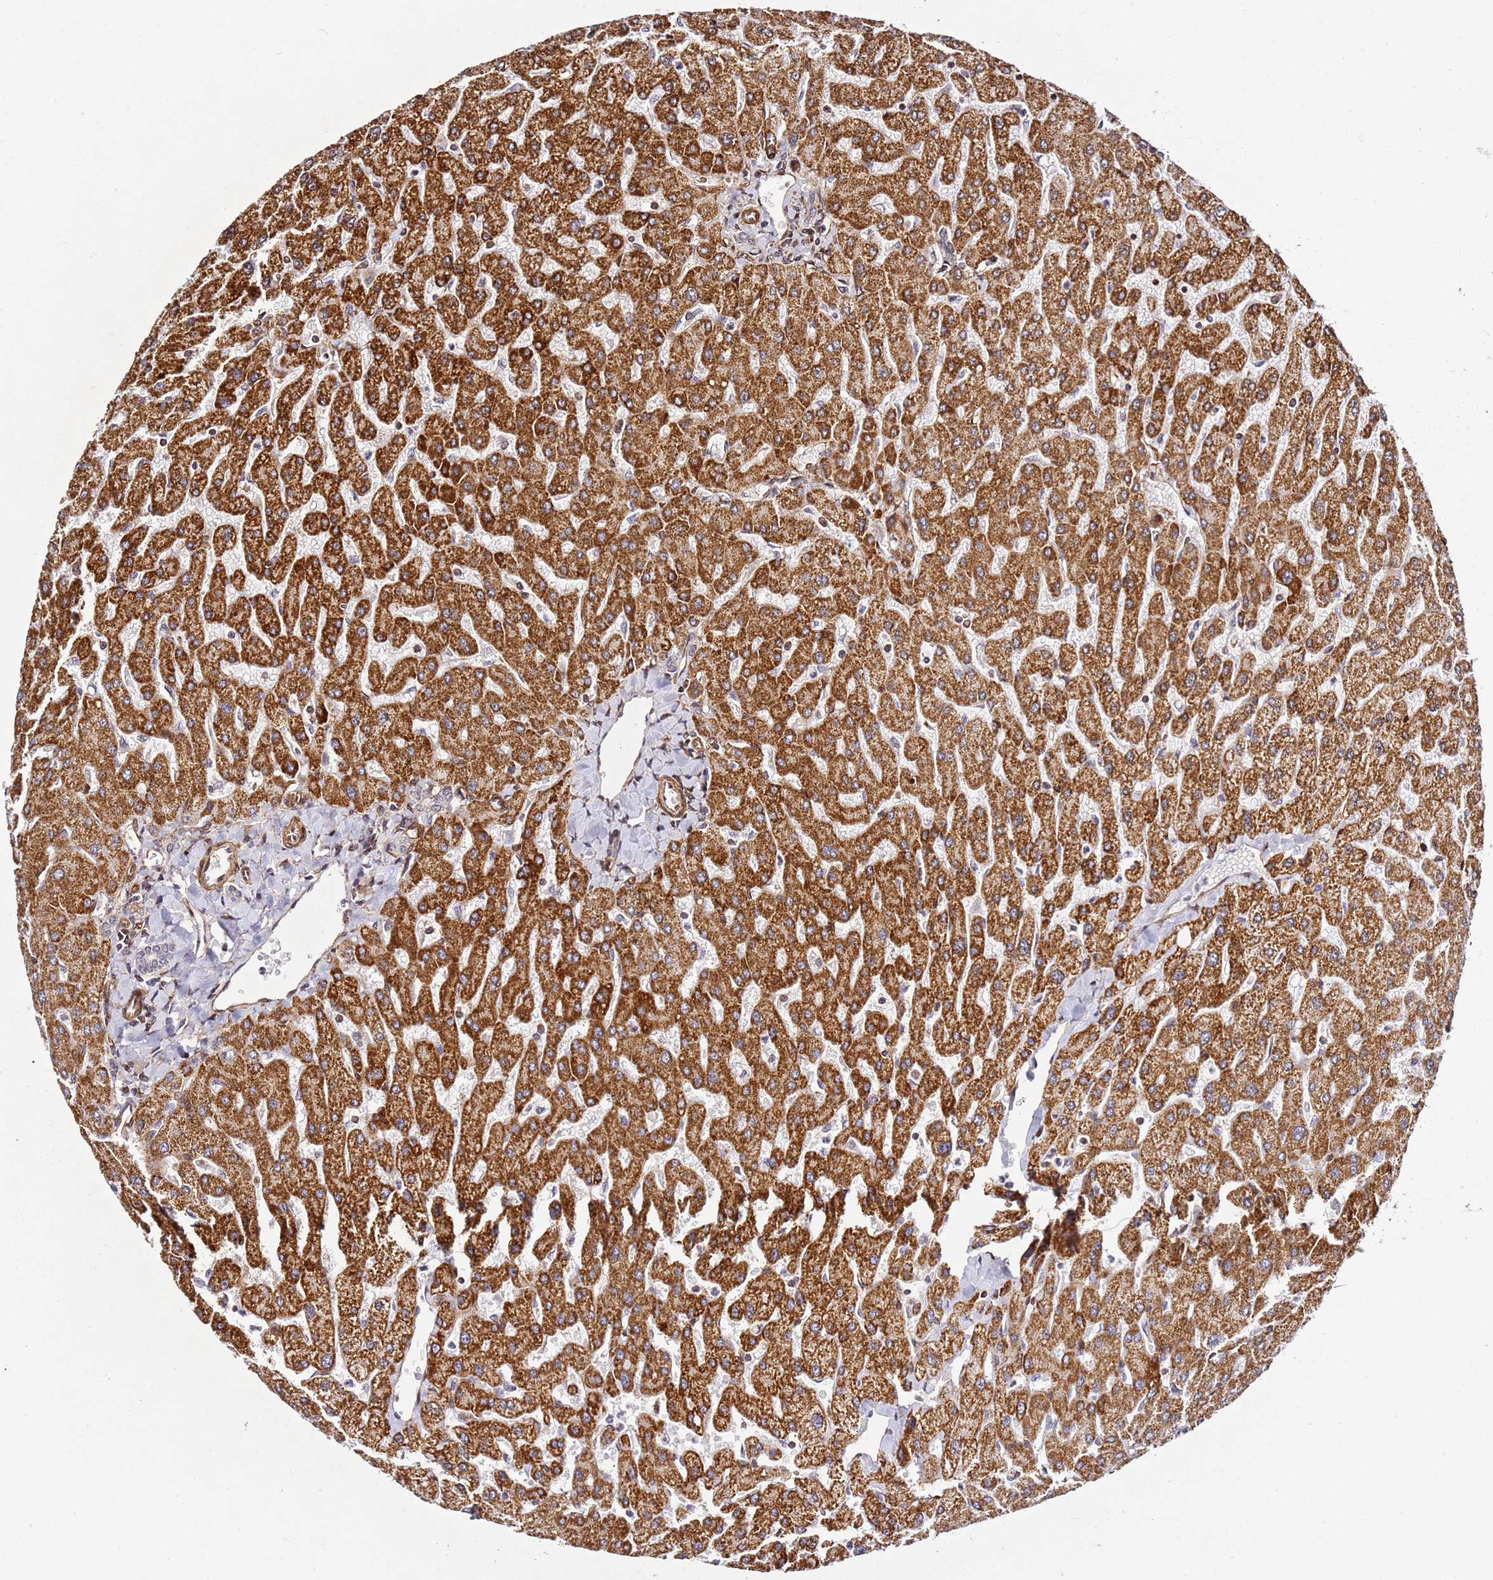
{"staining": {"intensity": "negative", "quantity": "none", "location": "none"}, "tissue": "liver", "cell_type": "Cholangiocytes", "image_type": "normal", "snomed": [{"axis": "morphology", "description": "Normal tissue, NOS"}, {"axis": "topography", "description": "Liver"}], "caption": "IHC of unremarkable human liver reveals no positivity in cholangiocytes.", "gene": "ZNF296", "patient": {"sex": "male", "age": 55}}